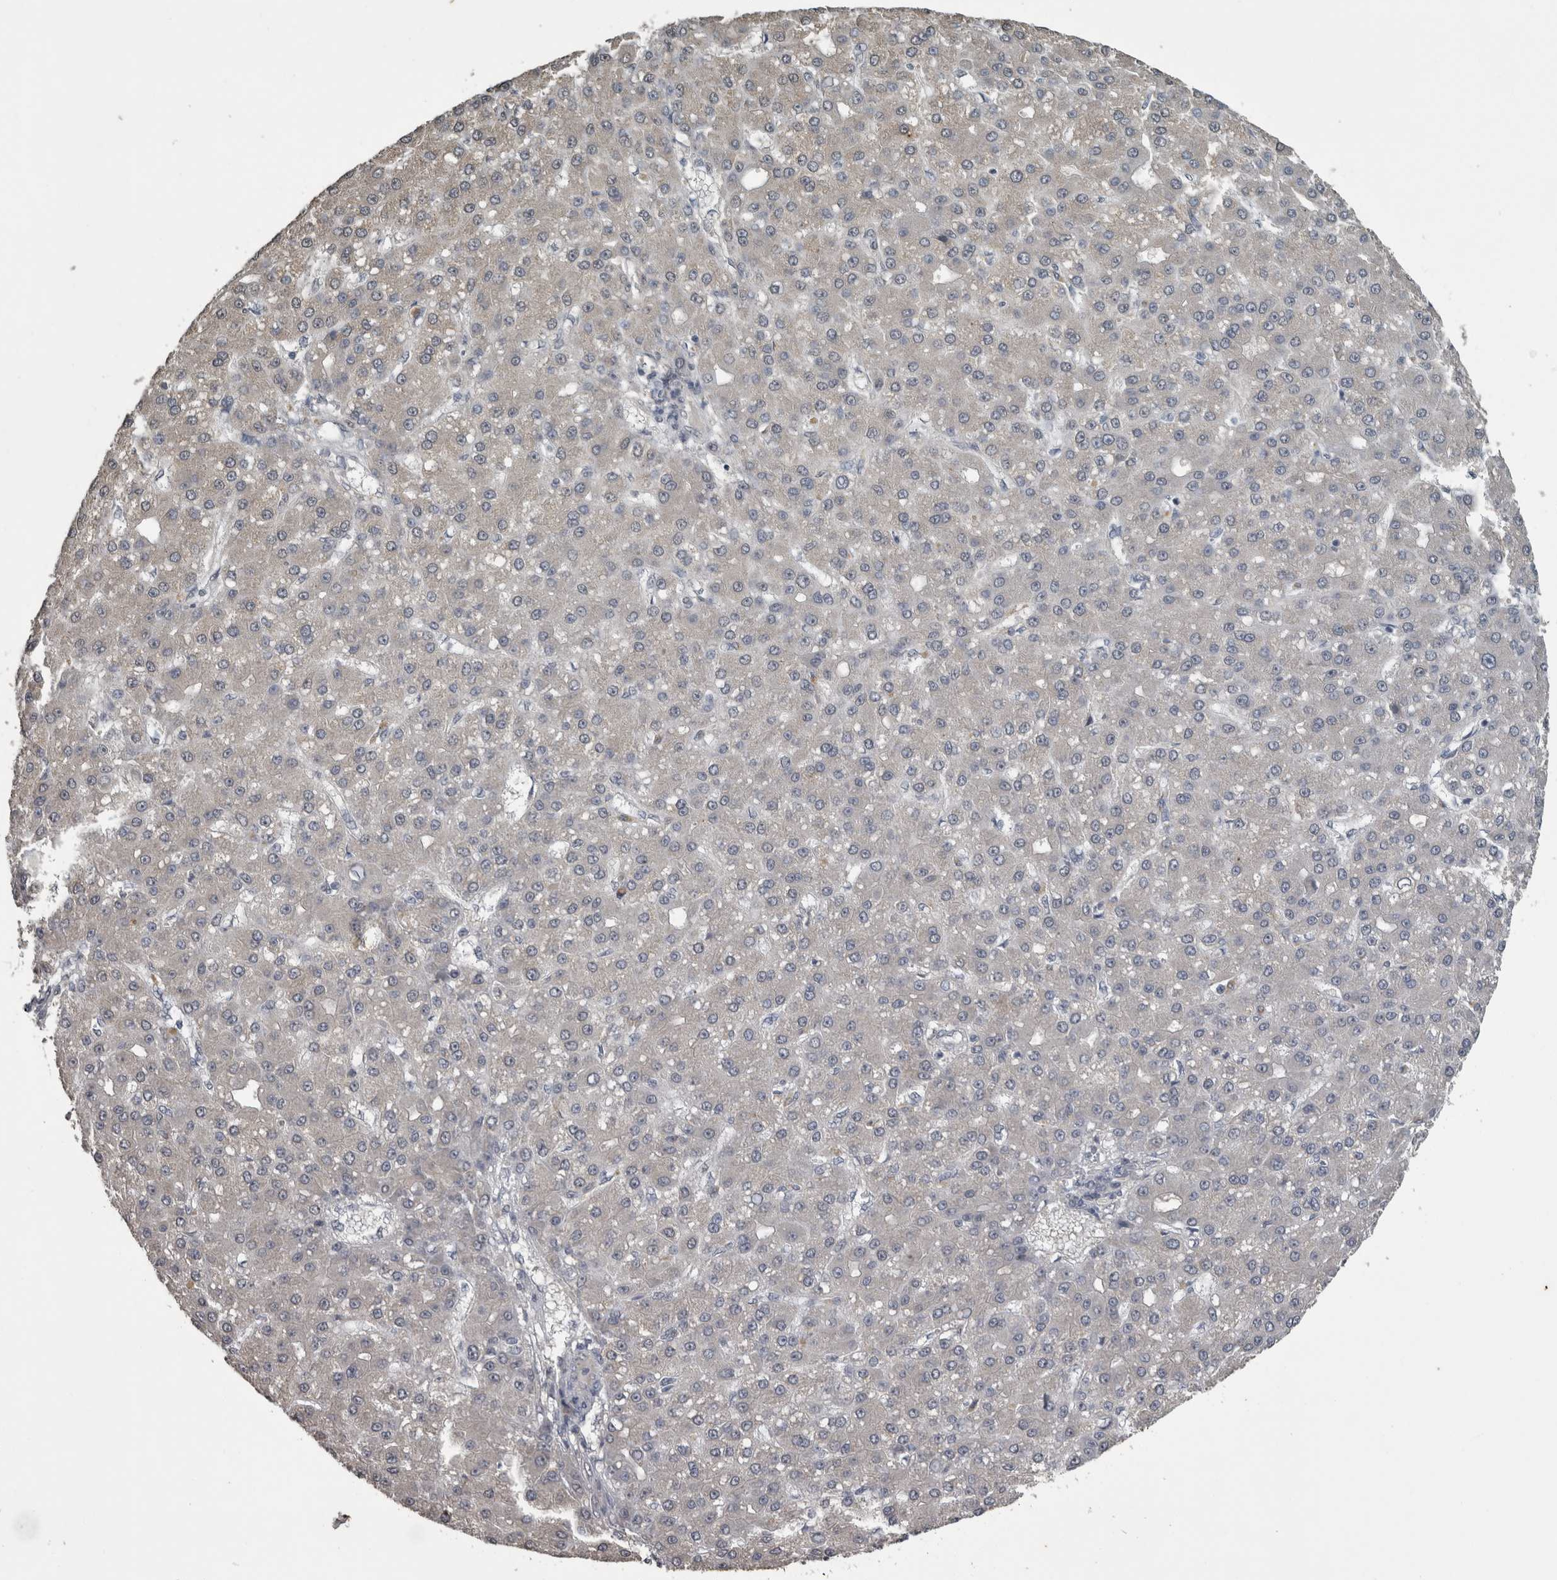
{"staining": {"intensity": "negative", "quantity": "none", "location": "none"}, "tissue": "liver cancer", "cell_type": "Tumor cells", "image_type": "cancer", "snomed": [{"axis": "morphology", "description": "Carcinoma, Hepatocellular, NOS"}, {"axis": "topography", "description": "Liver"}], "caption": "Immunohistochemical staining of human liver cancer demonstrates no significant staining in tumor cells. (DAB immunohistochemistry with hematoxylin counter stain).", "gene": "PIK3AP1", "patient": {"sex": "male", "age": 67}}